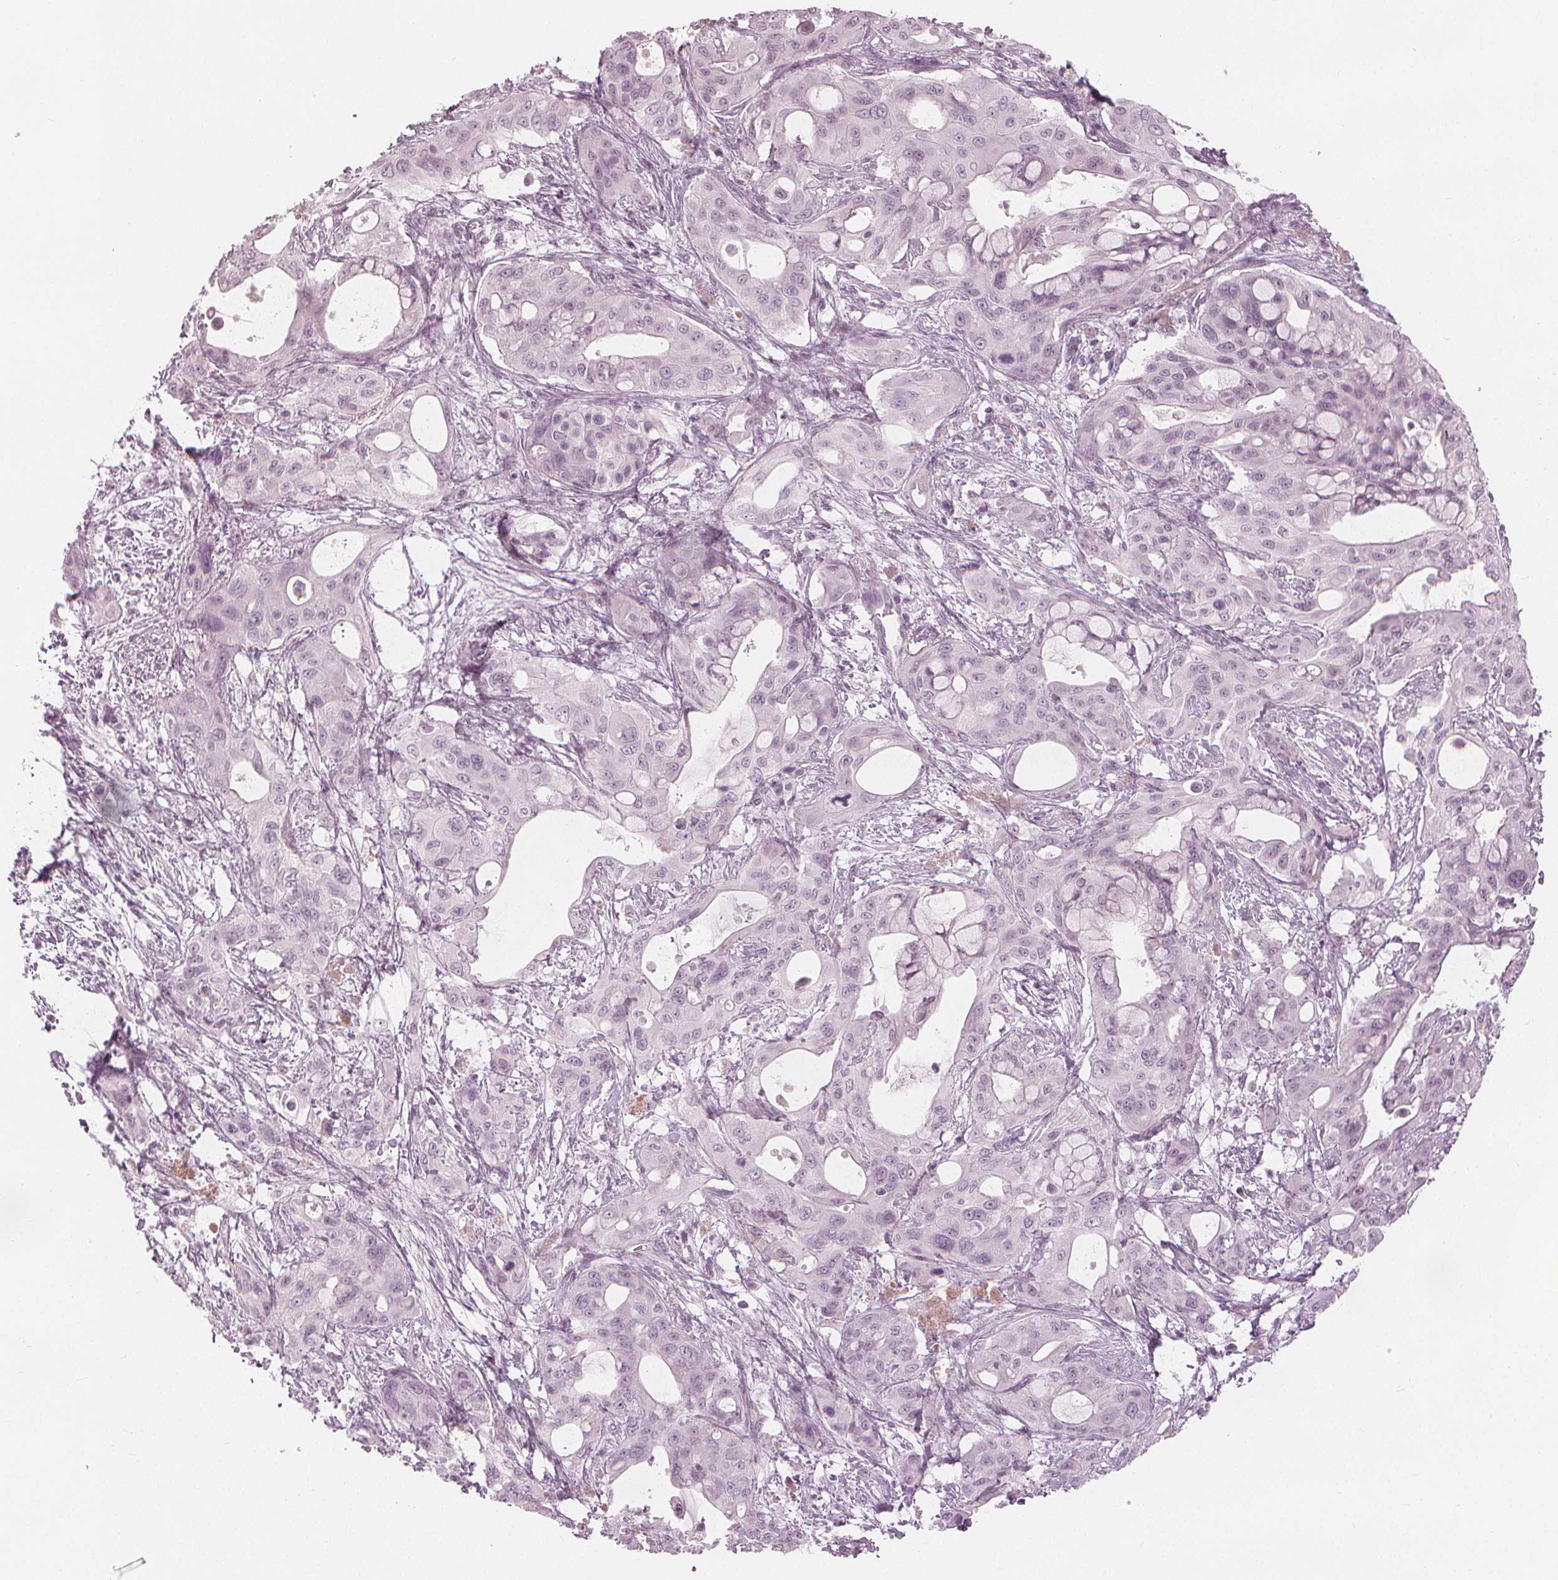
{"staining": {"intensity": "negative", "quantity": "none", "location": "none"}, "tissue": "pancreatic cancer", "cell_type": "Tumor cells", "image_type": "cancer", "snomed": [{"axis": "morphology", "description": "Adenocarcinoma, NOS"}, {"axis": "topography", "description": "Pancreas"}], "caption": "Immunohistochemistry micrograph of neoplastic tissue: human pancreatic adenocarcinoma stained with DAB reveals no significant protein expression in tumor cells.", "gene": "PAEP", "patient": {"sex": "male", "age": 71}}